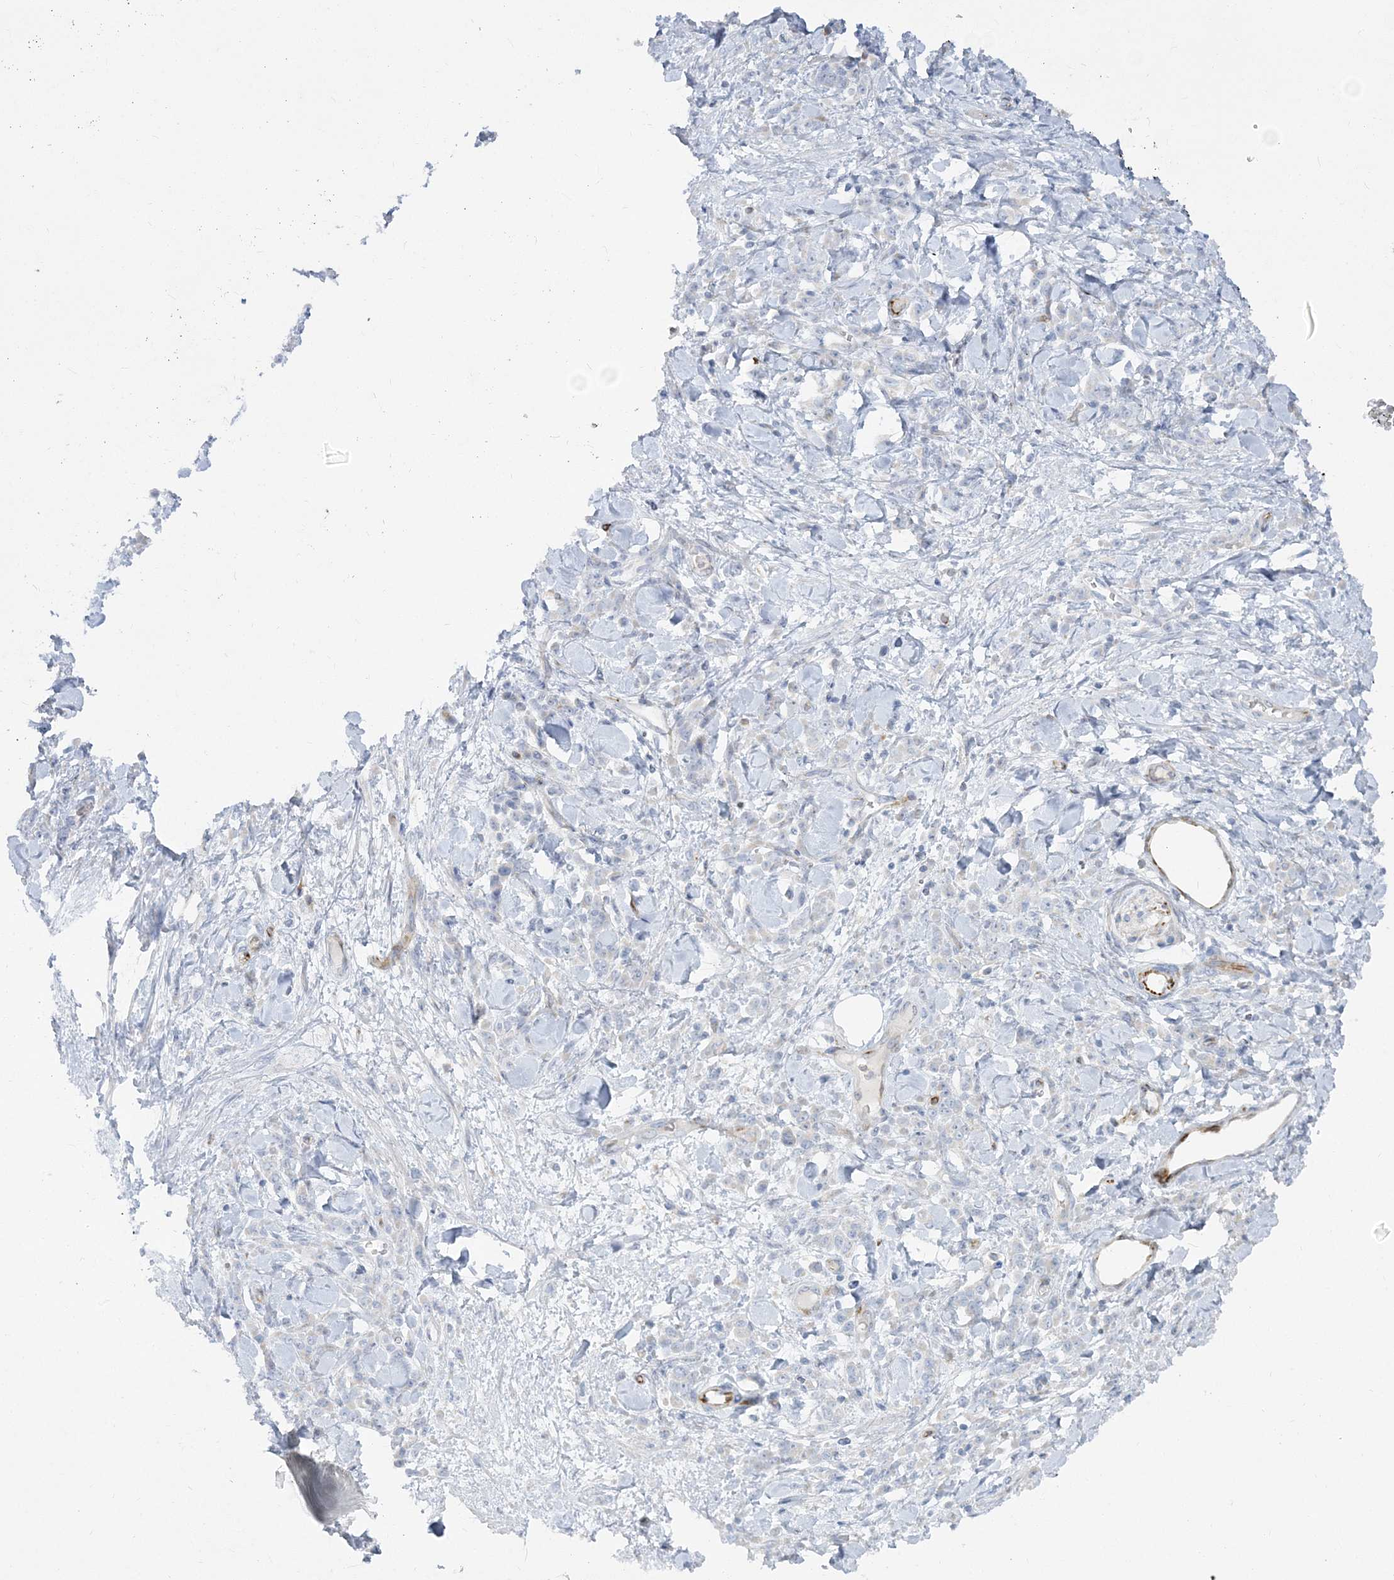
{"staining": {"intensity": "negative", "quantity": "none", "location": "none"}, "tissue": "stomach cancer", "cell_type": "Tumor cells", "image_type": "cancer", "snomed": [{"axis": "morphology", "description": "Normal tissue, NOS"}, {"axis": "morphology", "description": "Adenocarcinoma, NOS"}, {"axis": "topography", "description": "Stomach"}], "caption": "Protein analysis of adenocarcinoma (stomach) shows no significant staining in tumor cells.", "gene": "GPAT2", "patient": {"sex": "male", "age": 82}}